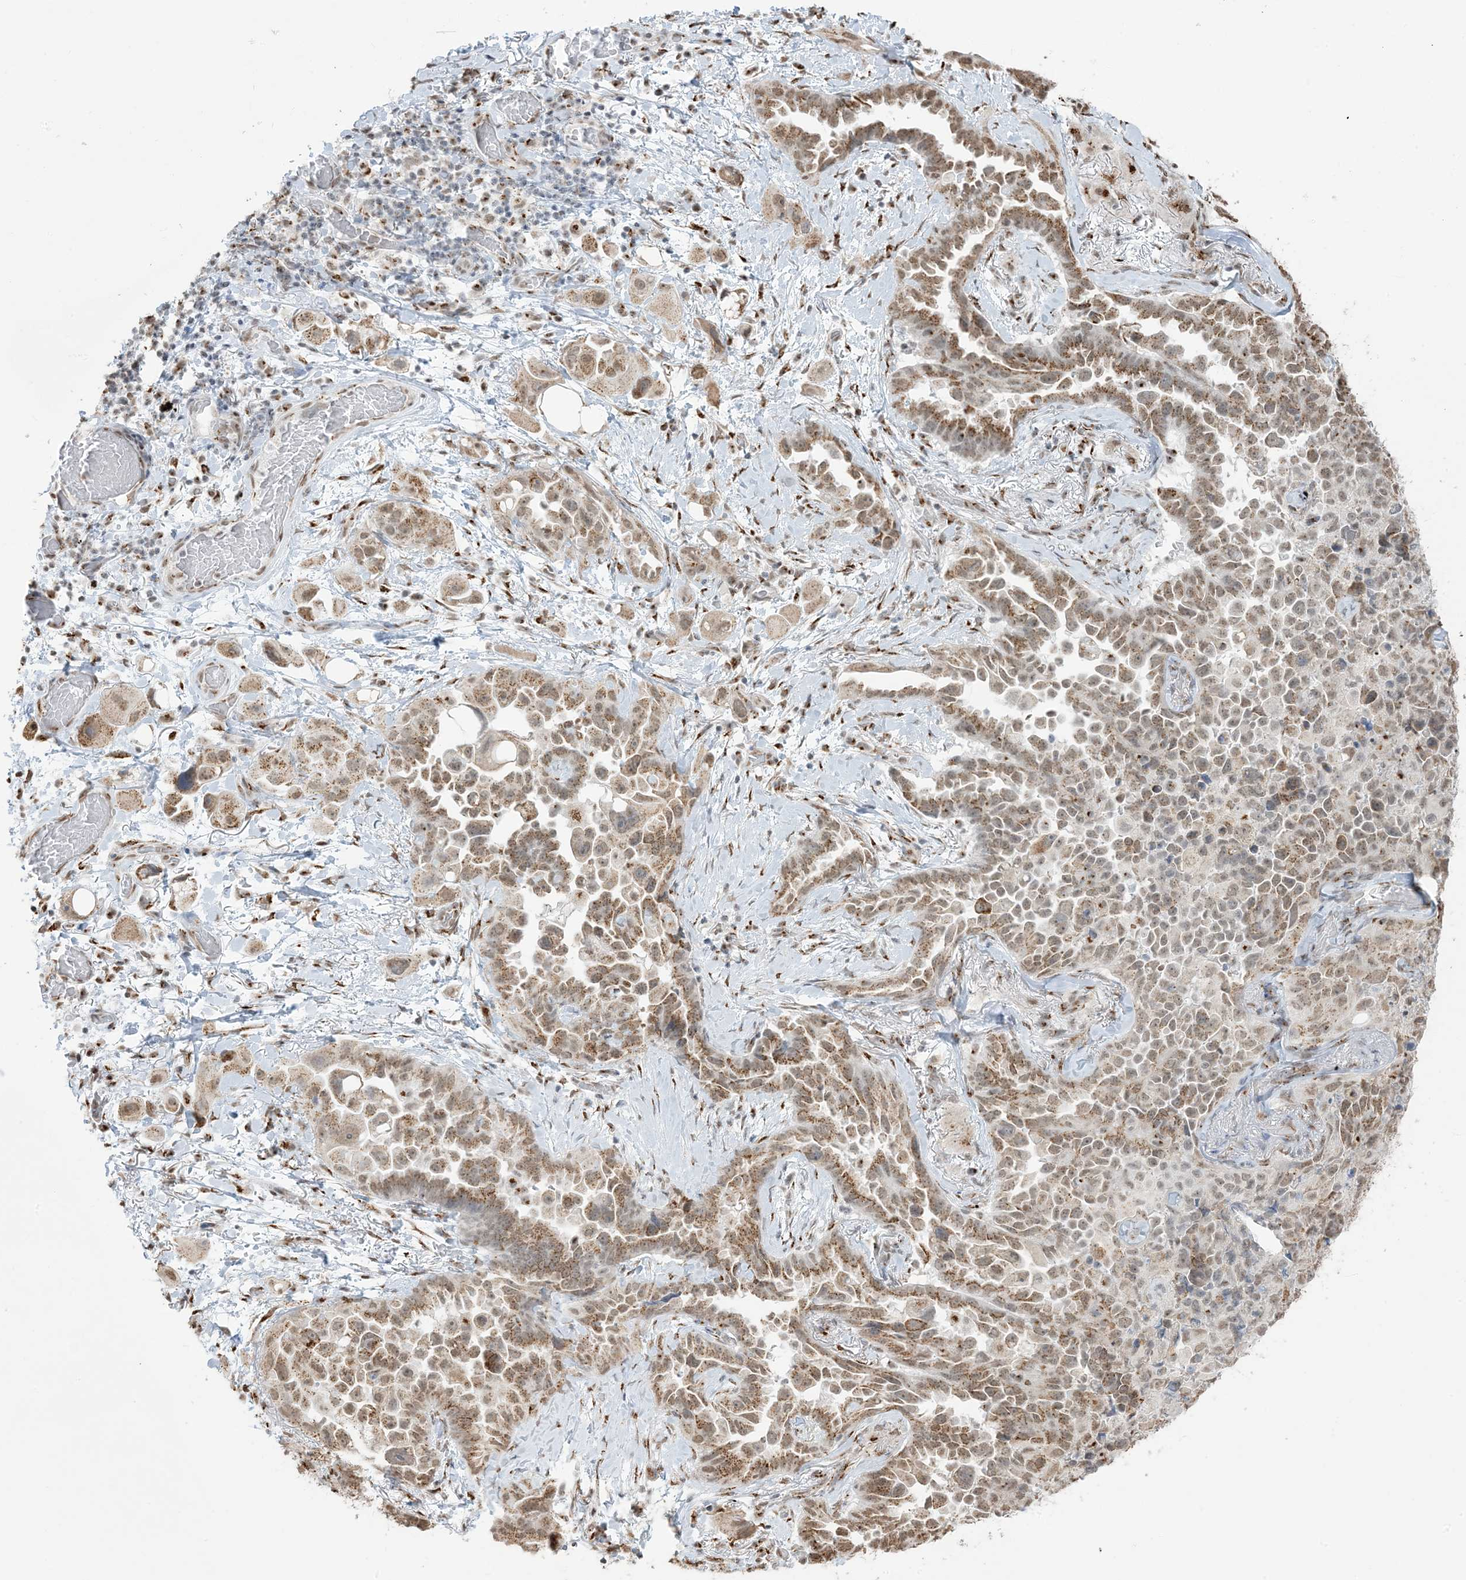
{"staining": {"intensity": "moderate", "quantity": ">75%", "location": "cytoplasmic/membranous,nuclear"}, "tissue": "lung cancer", "cell_type": "Tumor cells", "image_type": "cancer", "snomed": [{"axis": "morphology", "description": "Adenocarcinoma, NOS"}, {"axis": "topography", "description": "Lung"}], "caption": "Immunohistochemical staining of lung adenocarcinoma reveals medium levels of moderate cytoplasmic/membranous and nuclear protein expression in about >75% of tumor cells.", "gene": "GPR107", "patient": {"sex": "female", "age": 67}}